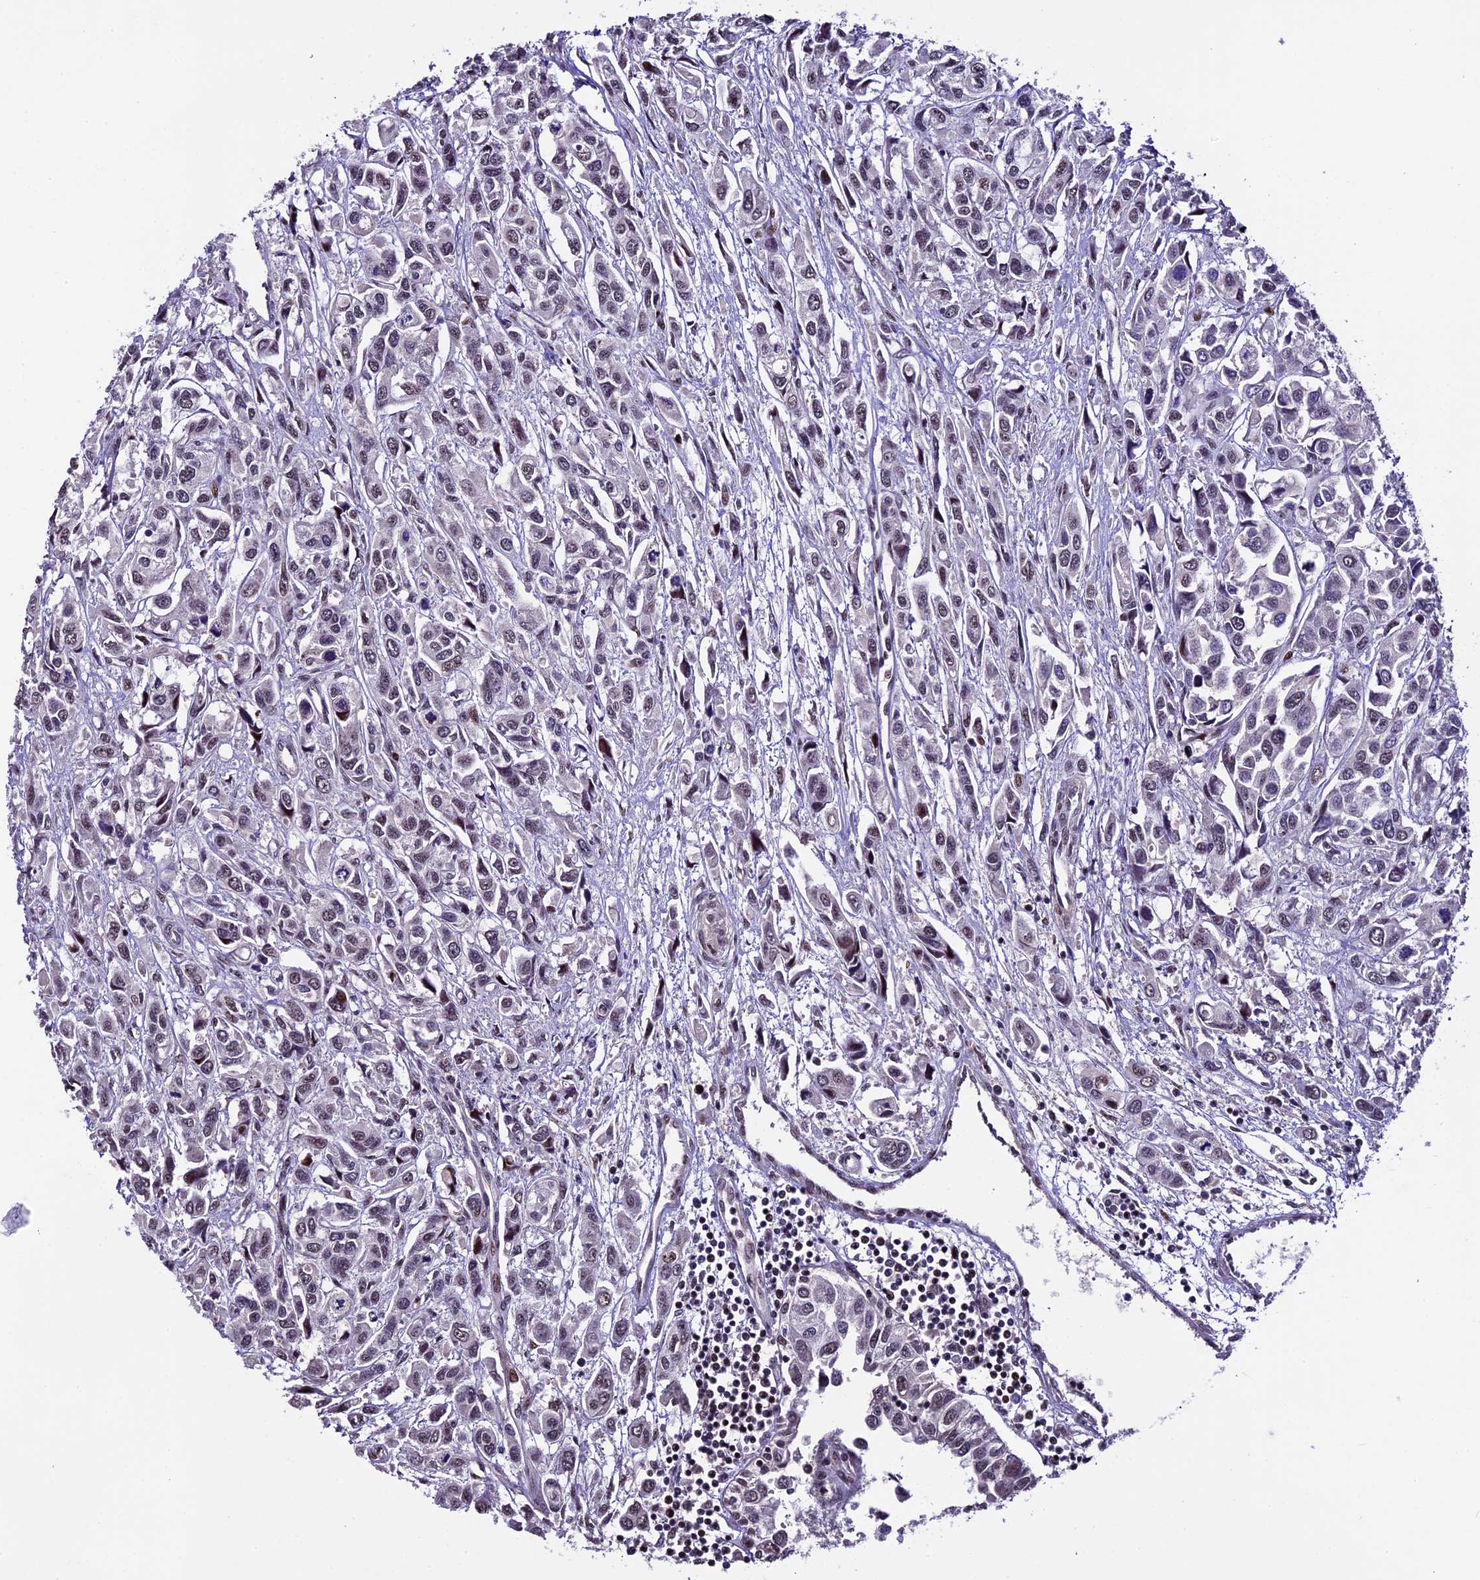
{"staining": {"intensity": "moderate", "quantity": "<25%", "location": "nuclear"}, "tissue": "urothelial cancer", "cell_type": "Tumor cells", "image_type": "cancer", "snomed": [{"axis": "morphology", "description": "Urothelial carcinoma, High grade"}, {"axis": "topography", "description": "Urinary bladder"}], "caption": "Immunohistochemistry of urothelial cancer demonstrates low levels of moderate nuclear positivity in approximately <25% of tumor cells.", "gene": "TCP11L2", "patient": {"sex": "male", "age": 67}}